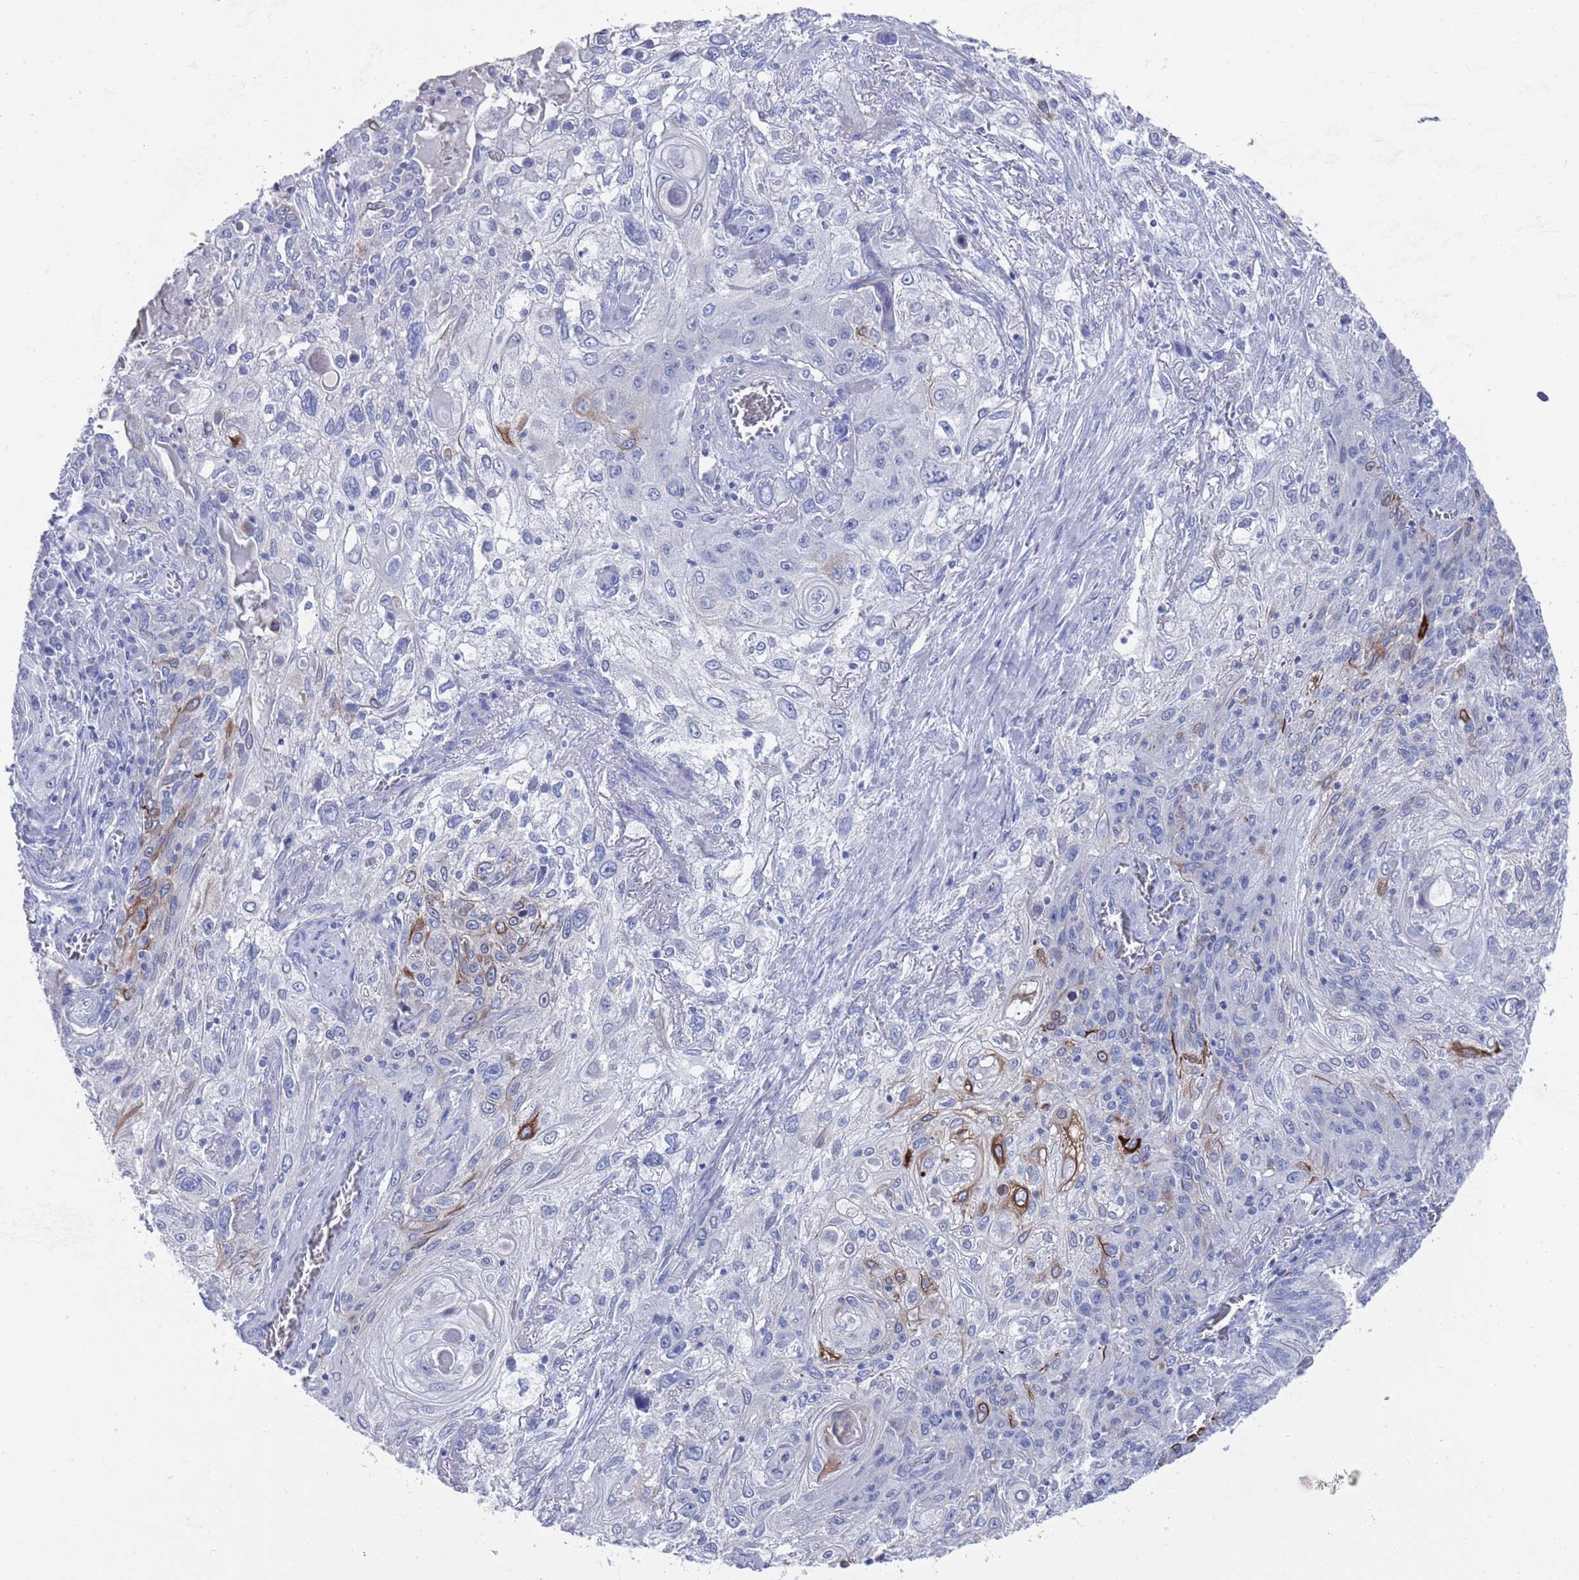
{"staining": {"intensity": "strong", "quantity": "<25%", "location": "cytoplasmic/membranous"}, "tissue": "lung cancer", "cell_type": "Tumor cells", "image_type": "cancer", "snomed": [{"axis": "morphology", "description": "Squamous cell carcinoma, NOS"}, {"axis": "topography", "description": "Lung"}], "caption": "Protein staining by IHC reveals strong cytoplasmic/membranous positivity in about <25% of tumor cells in lung cancer. Immunohistochemistry stains the protein in brown and the nuclei are stained blue.", "gene": "MTMR2", "patient": {"sex": "female", "age": 69}}